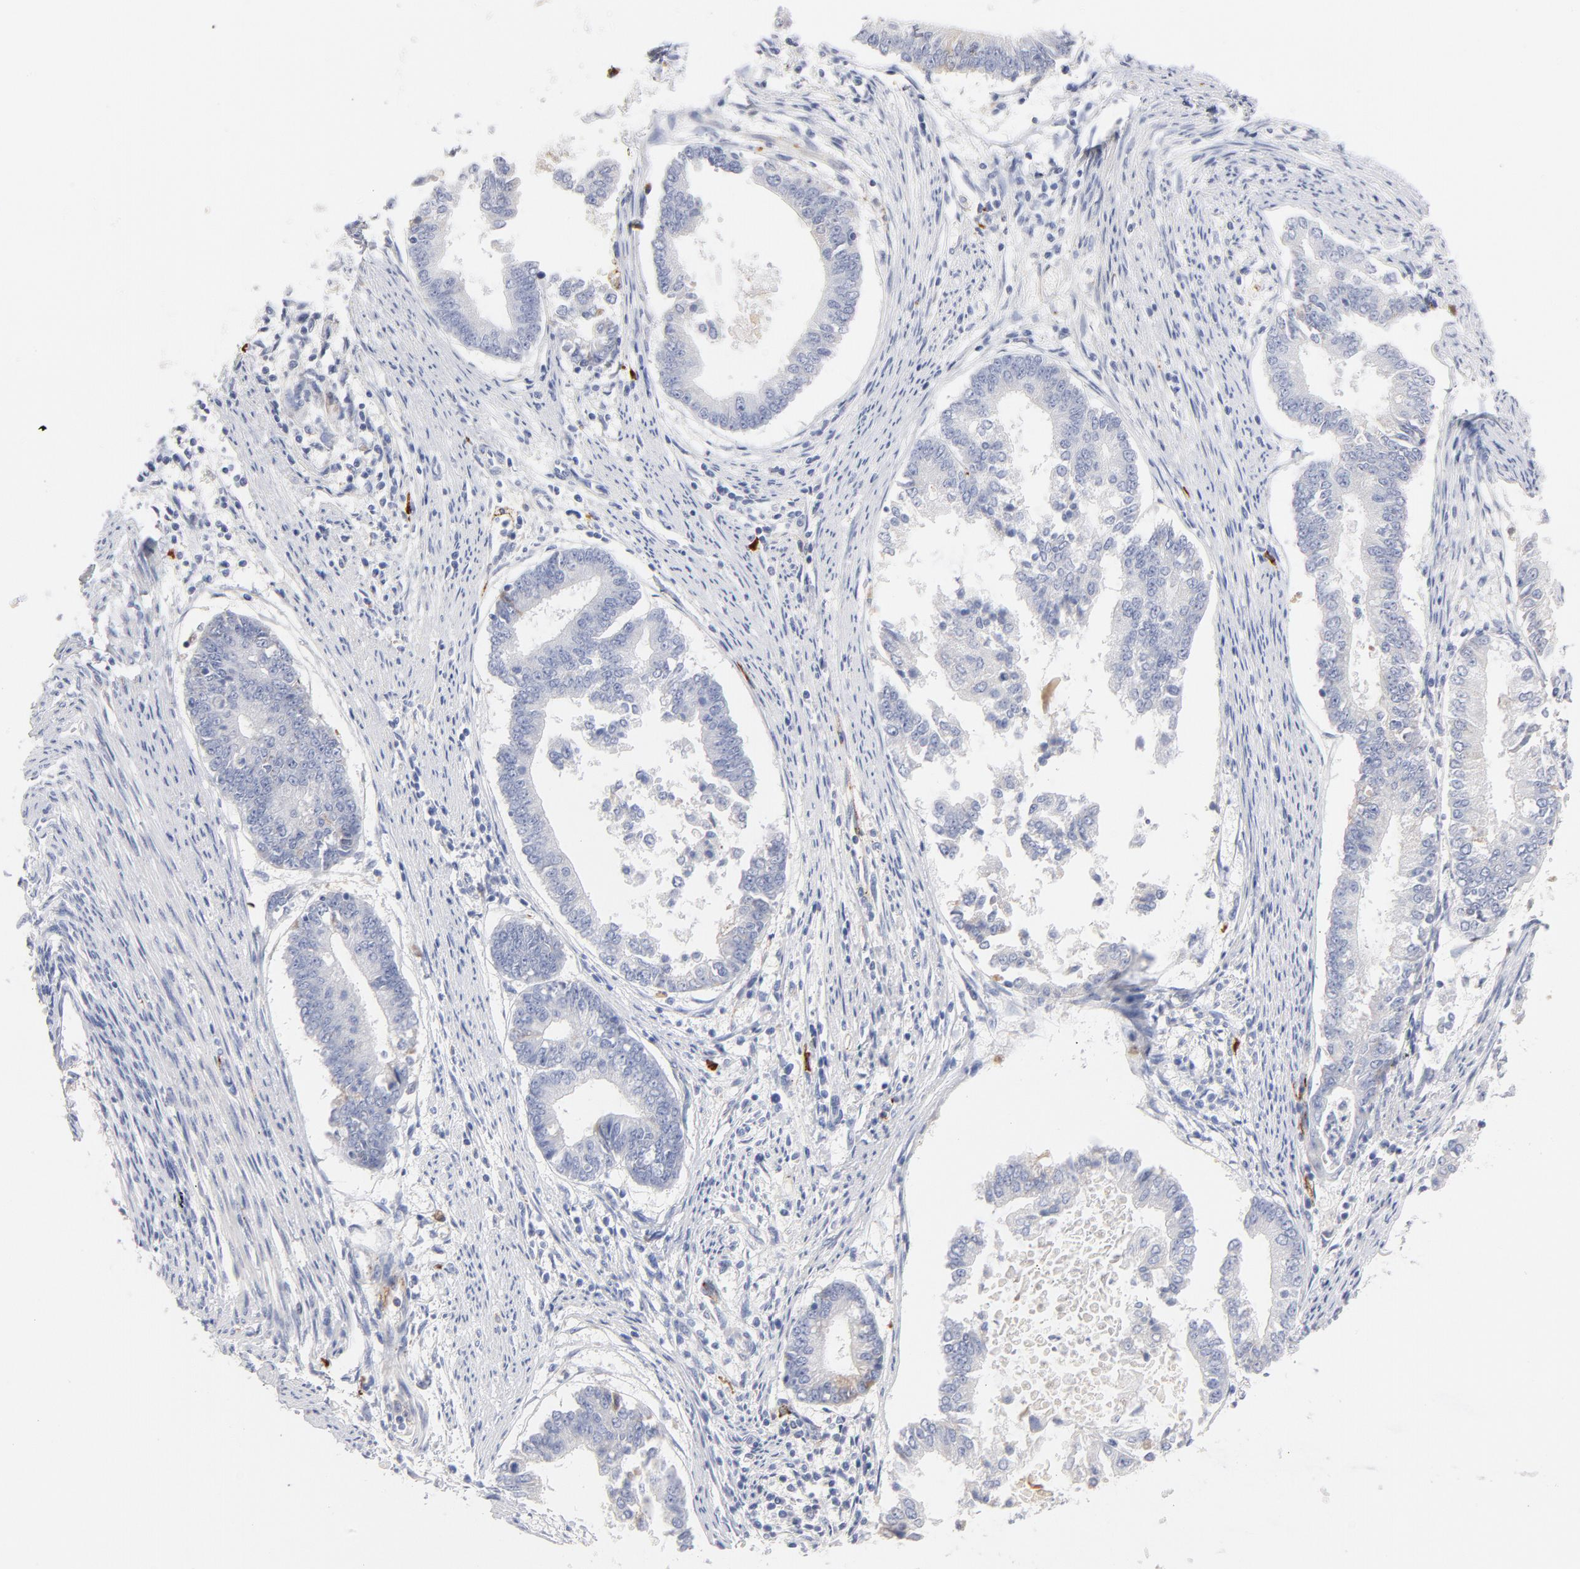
{"staining": {"intensity": "negative", "quantity": "none", "location": "none"}, "tissue": "endometrial cancer", "cell_type": "Tumor cells", "image_type": "cancer", "snomed": [{"axis": "morphology", "description": "Adenocarcinoma, NOS"}, {"axis": "topography", "description": "Endometrium"}], "caption": "Human endometrial cancer stained for a protein using immunohistochemistry (IHC) reveals no positivity in tumor cells.", "gene": "PLAT", "patient": {"sex": "female", "age": 63}}